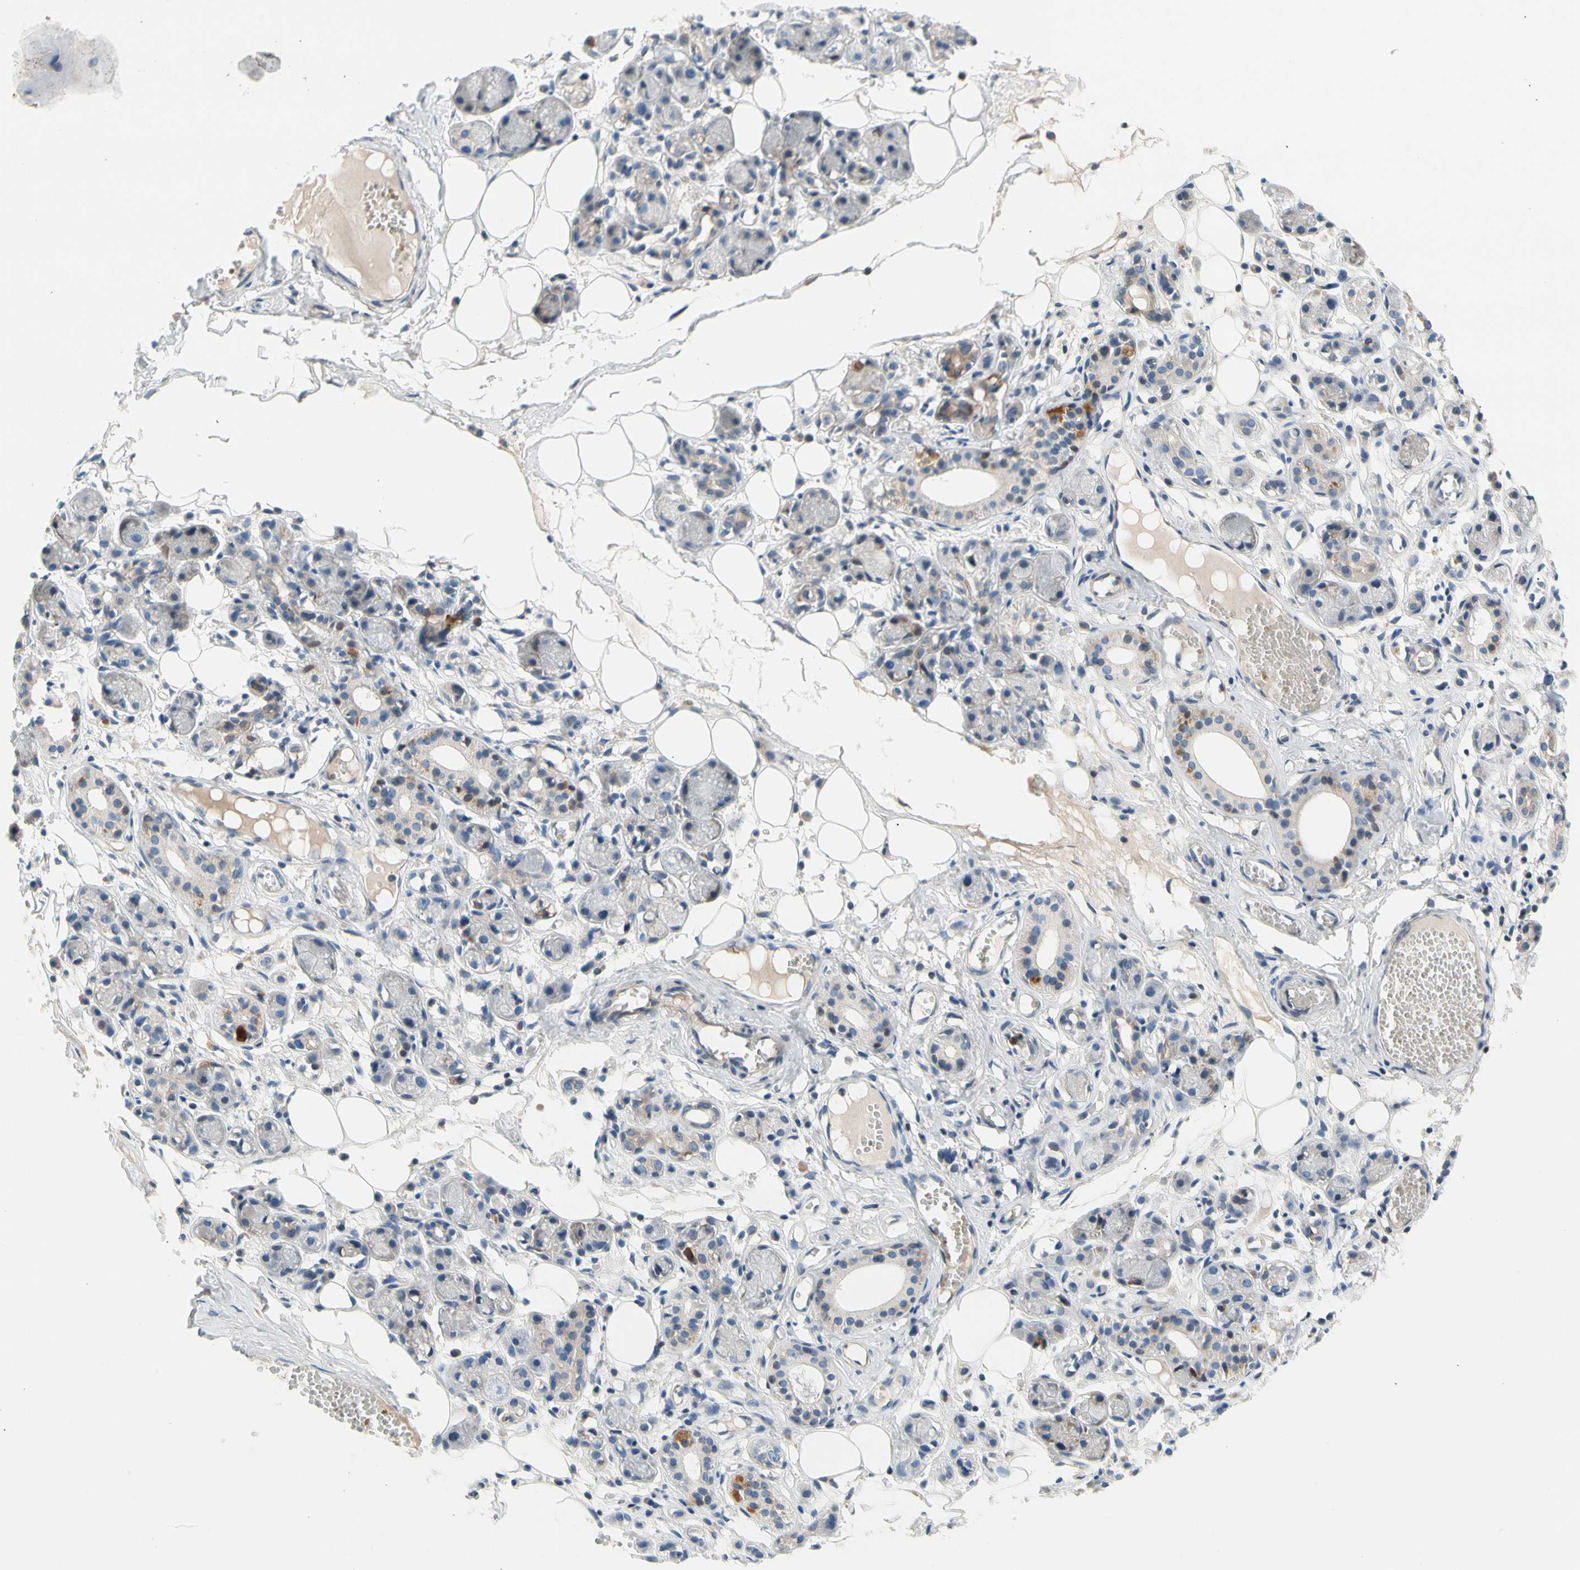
{"staining": {"intensity": "weak", "quantity": ">75%", "location": "cytoplasmic/membranous"}, "tissue": "adipose tissue", "cell_type": "Adipocytes", "image_type": "normal", "snomed": [{"axis": "morphology", "description": "Normal tissue, NOS"}, {"axis": "morphology", "description": "Inflammation, NOS"}, {"axis": "topography", "description": "Vascular tissue"}, {"axis": "topography", "description": "Salivary gland"}], "caption": "A brown stain highlights weak cytoplasmic/membranous staining of a protein in adipocytes of unremarkable human adipose tissue. The staining was performed using DAB, with brown indicating positive protein expression. Nuclei are stained blue with hematoxylin.", "gene": "MAP3K3", "patient": {"sex": "female", "age": 75}}